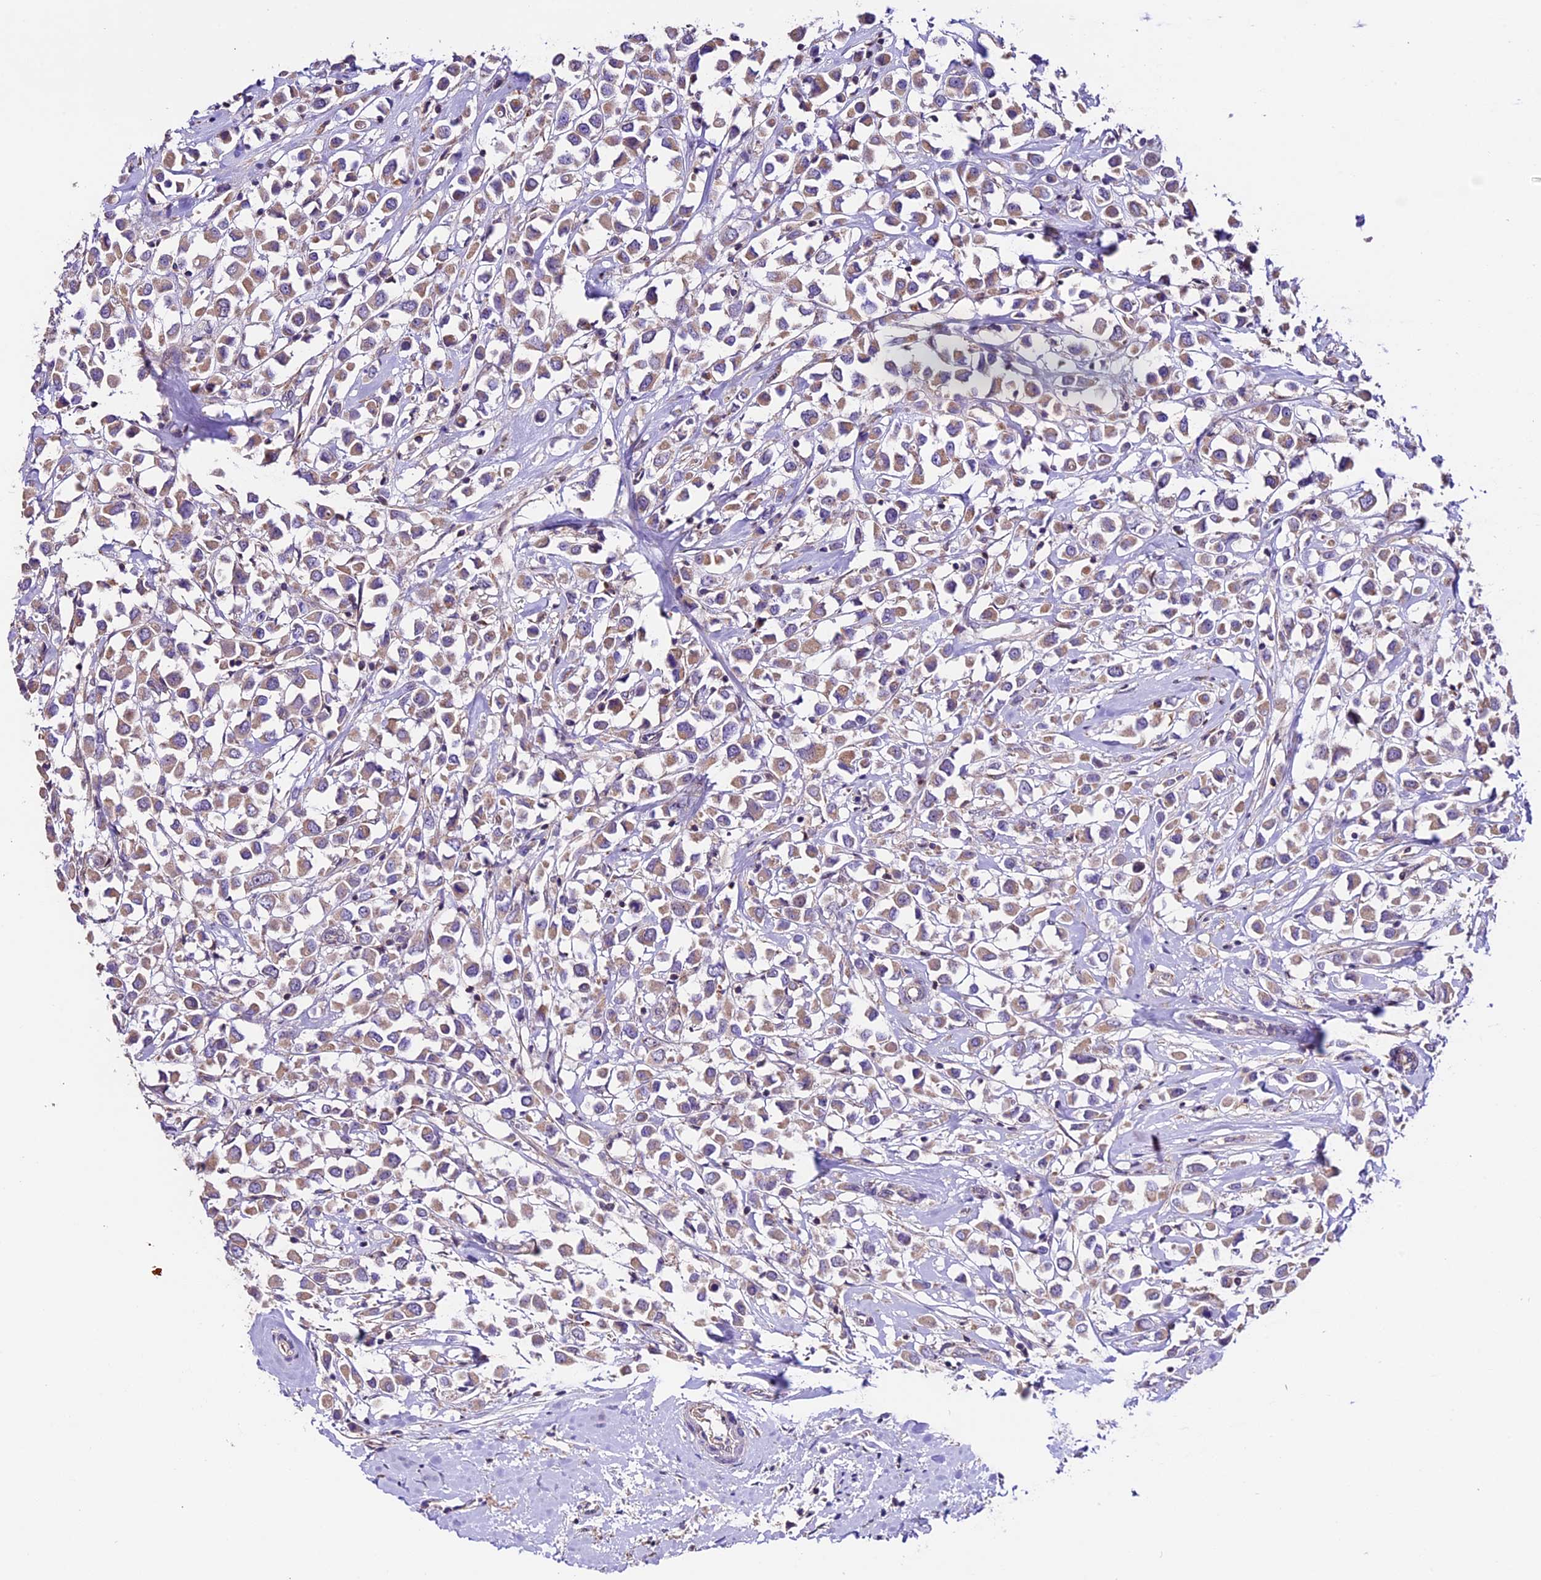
{"staining": {"intensity": "weak", "quantity": ">75%", "location": "cytoplasmic/membranous"}, "tissue": "breast cancer", "cell_type": "Tumor cells", "image_type": "cancer", "snomed": [{"axis": "morphology", "description": "Duct carcinoma"}, {"axis": "topography", "description": "Breast"}], "caption": "Infiltrating ductal carcinoma (breast) stained for a protein displays weak cytoplasmic/membranous positivity in tumor cells. (Stains: DAB in brown, nuclei in blue, Microscopy: brightfield microscopy at high magnification).", "gene": "DDX28", "patient": {"sex": "female", "age": 61}}